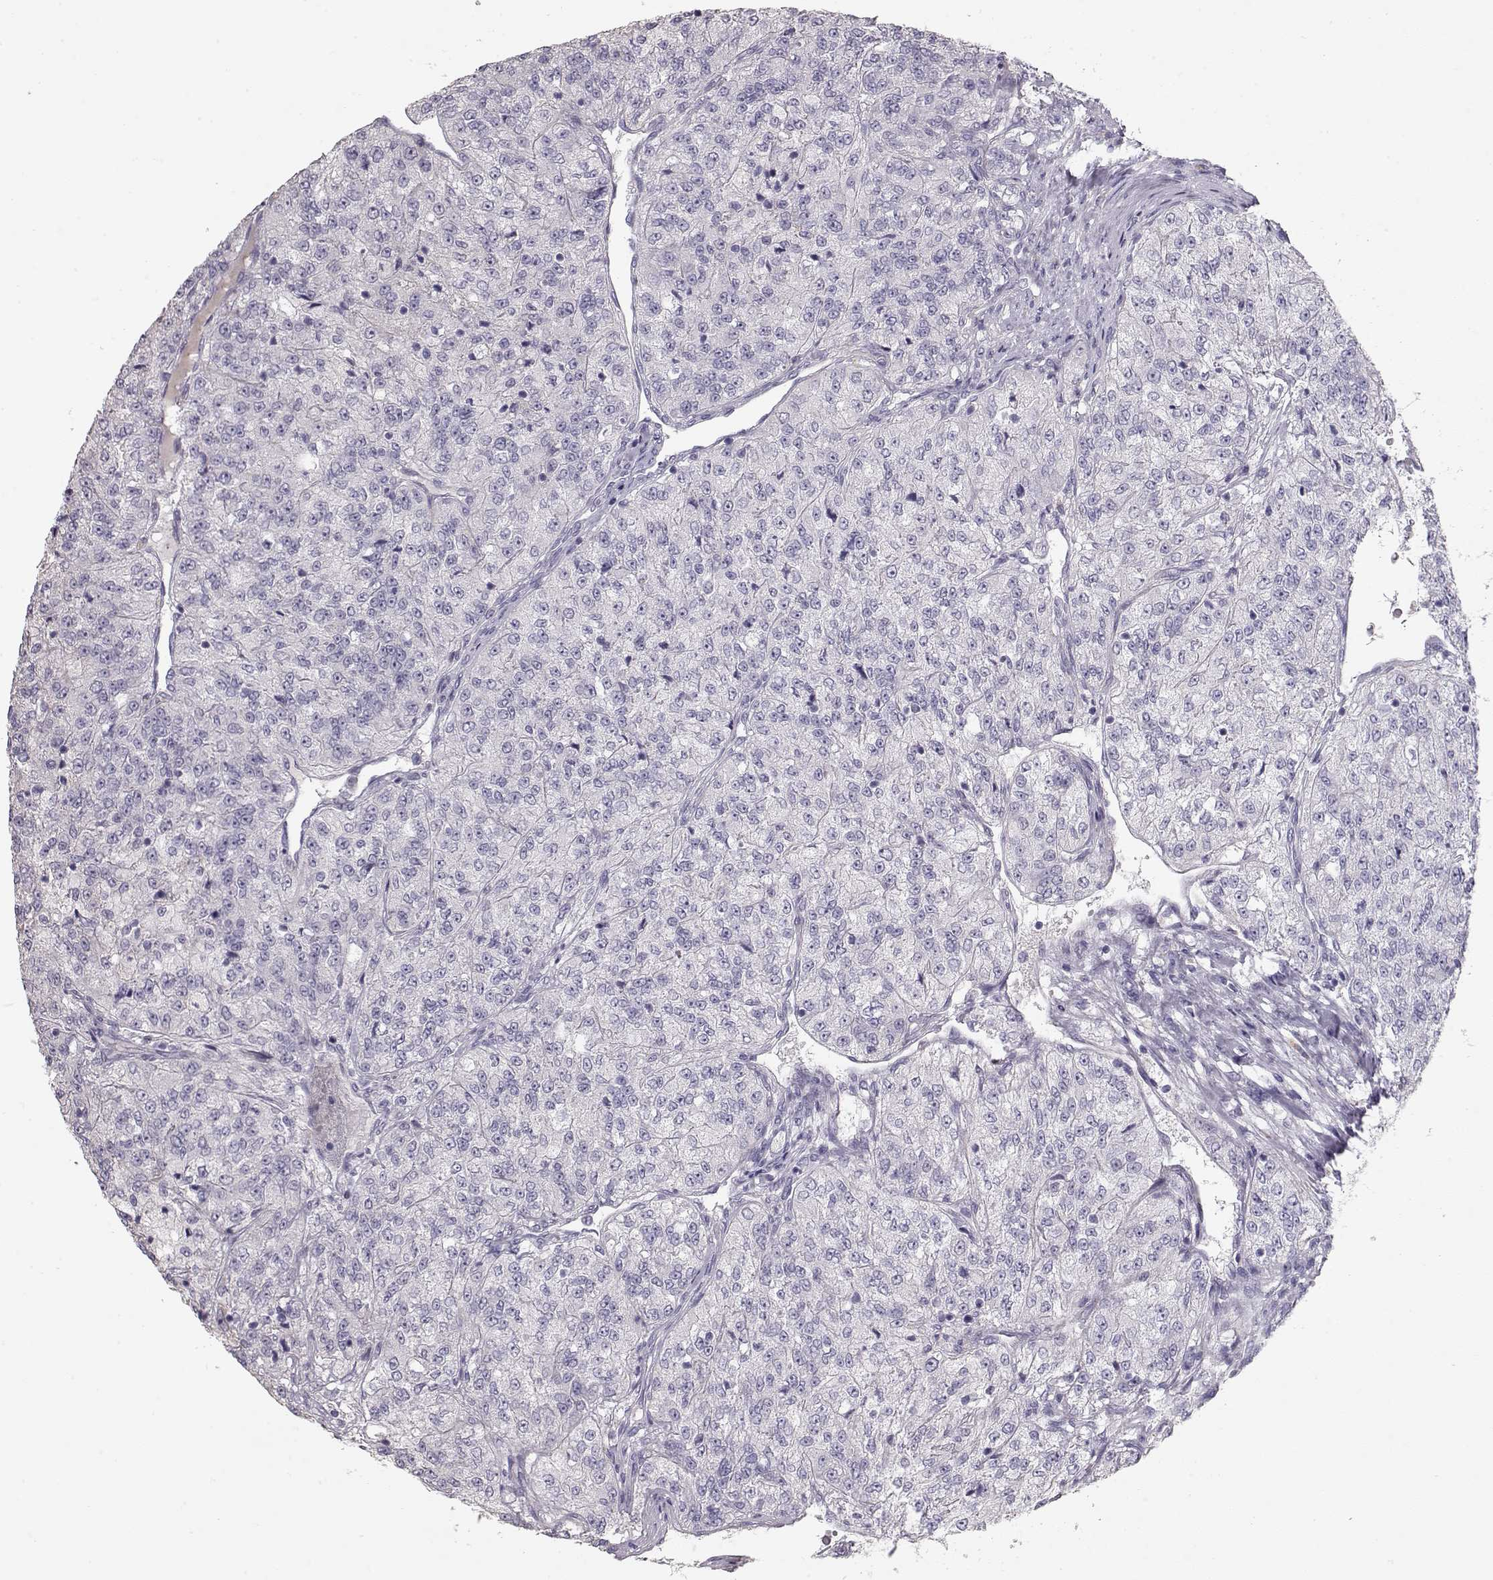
{"staining": {"intensity": "negative", "quantity": "none", "location": "none"}, "tissue": "renal cancer", "cell_type": "Tumor cells", "image_type": "cancer", "snomed": [{"axis": "morphology", "description": "Adenocarcinoma, NOS"}, {"axis": "topography", "description": "Kidney"}], "caption": "High power microscopy photomicrograph of an immunohistochemistry image of renal cancer, revealing no significant positivity in tumor cells.", "gene": "SLC18A1", "patient": {"sex": "female", "age": 63}}